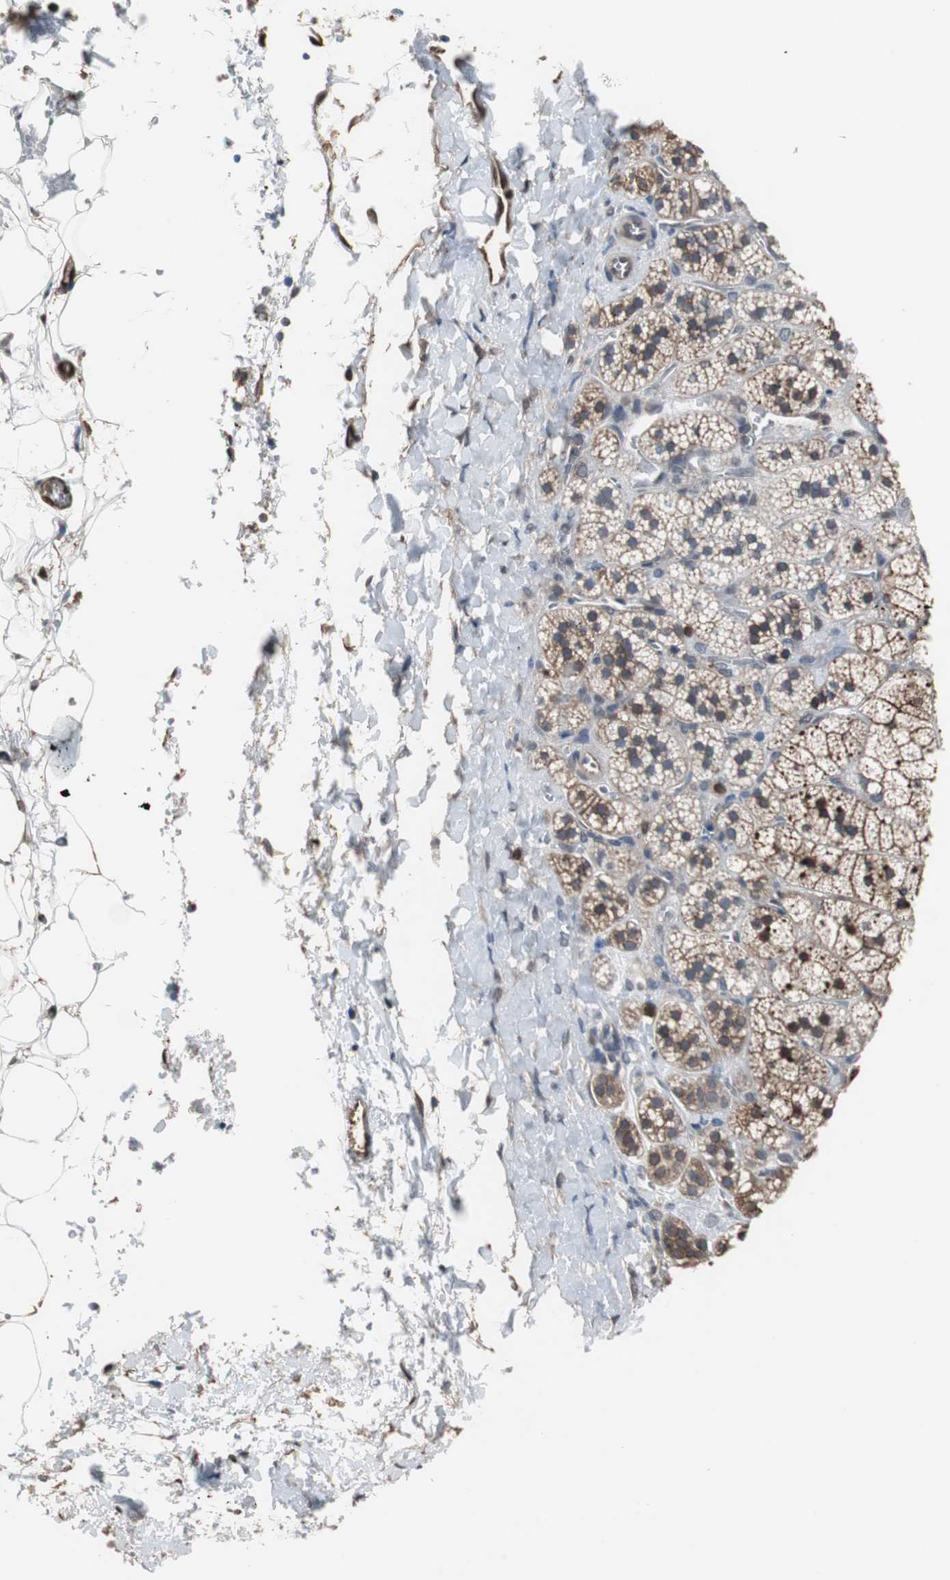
{"staining": {"intensity": "moderate", "quantity": "25%-75%", "location": "cytoplasmic/membranous"}, "tissue": "adrenal gland", "cell_type": "Glandular cells", "image_type": "normal", "snomed": [{"axis": "morphology", "description": "Normal tissue, NOS"}, {"axis": "topography", "description": "Adrenal gland"}], "caption": "Adrenal gland was stained to show a protein in brown. There is medium levels of moderate cytoplasmic/membranous staining in approximately 25%-75% of glandular cells.", "gene": "ANXA4", "patient": {"sex": "female", "age": 44}}